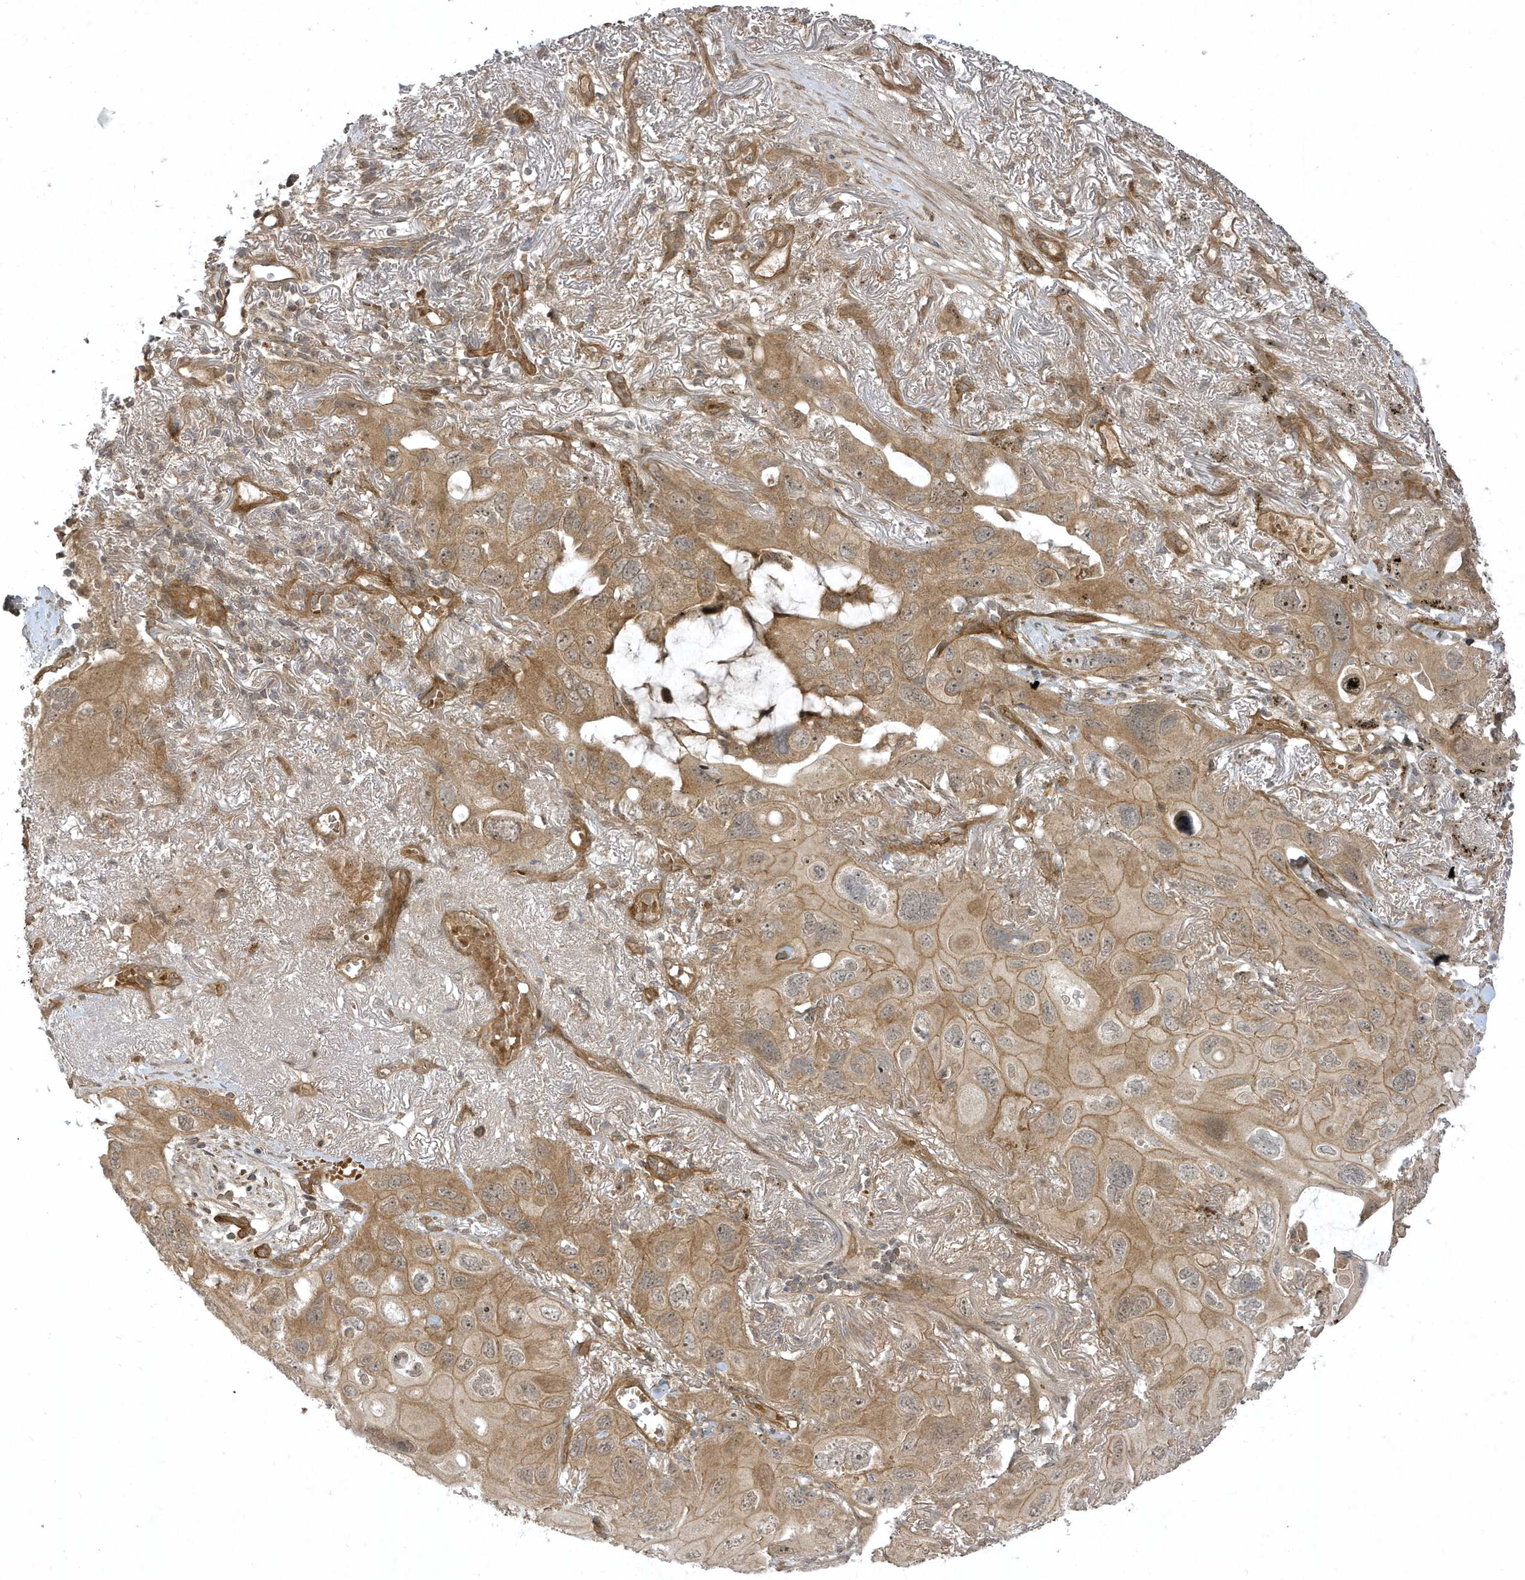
{"staining": {"intensity": "weak", "quantity": ">75%", "location": "cytoplasmic/membranous"}, "tissue": "lung cancer", "cell_type": "Tumor cells", "image_type": "cancer", "snomed": [{"axis": "morphology", "description": "Squamous cell carcinoma, NOS"}, {"axis": "topography", "description": "Lung"}], "caption": "A micrograph of squamous cell carcinoma (lung) stained for a protein shows weak cytoplasmic/membranous brown staining in tumor cells.", "gene": "FAM83C", "patient": {"sex": "female", "age": 73}}